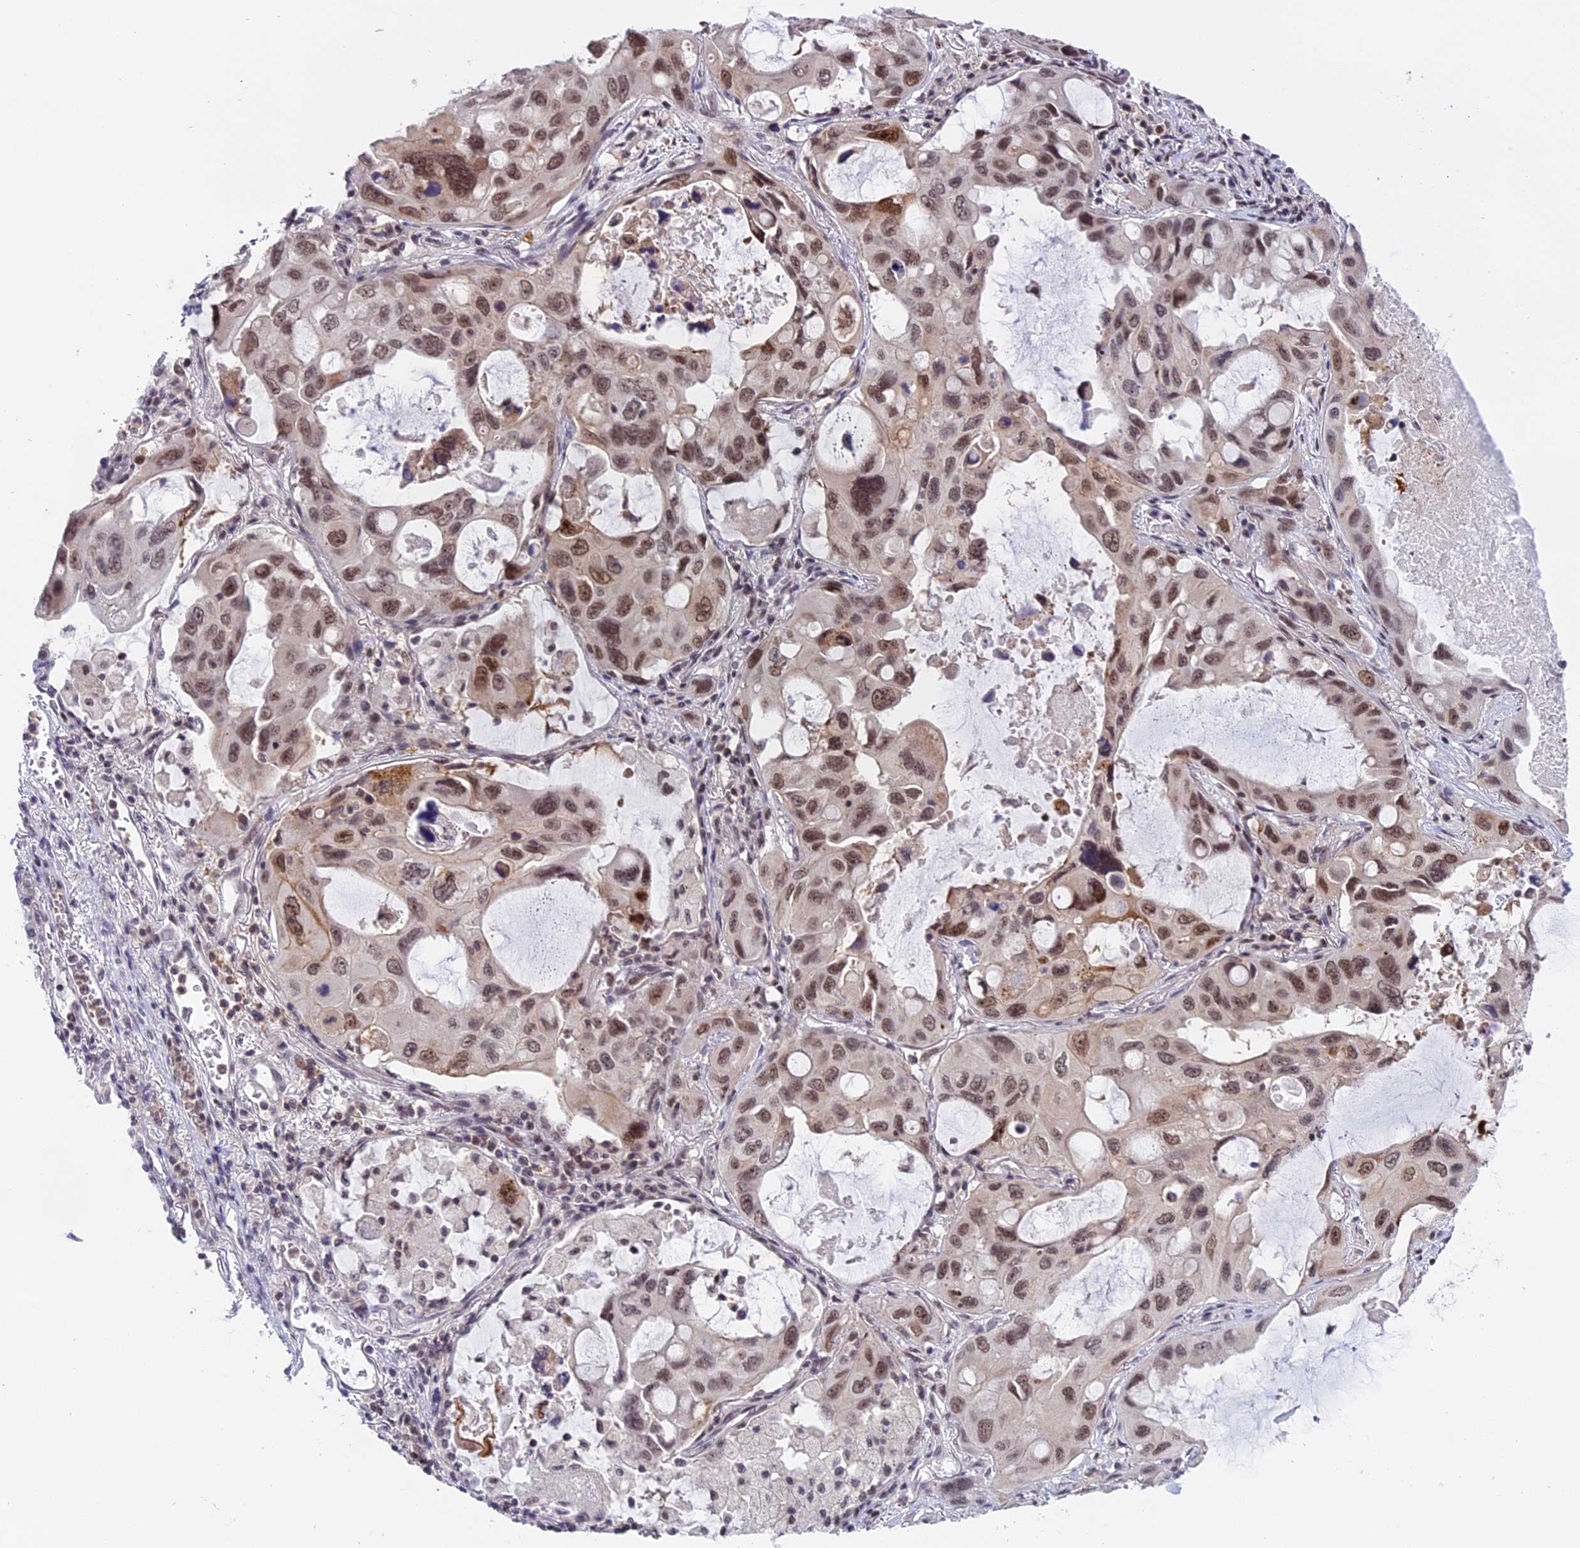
{"staining": {"intensity": "moderate", "quantity": ">75%", "location": "nuclear"}, "tissue": "lung cancer", "cell_type": "Tumor cells", "image_type": "cancer", "snomed": [{"axis": "morphology", "description": "Squamous cell carcinoma, NOS"}, {"axis": "topography", "description": "Lung"}], "caption": "Lung squamous cell carcinoma was stained to show a protein in brown. There is medium levels of moderate nuclear positivity in about >75% of tumor cells. (DAB IHC with brightfield microscopy, high magnification).", "gene": "TADA3", "patient": {"sex": "female", "age": 73}}